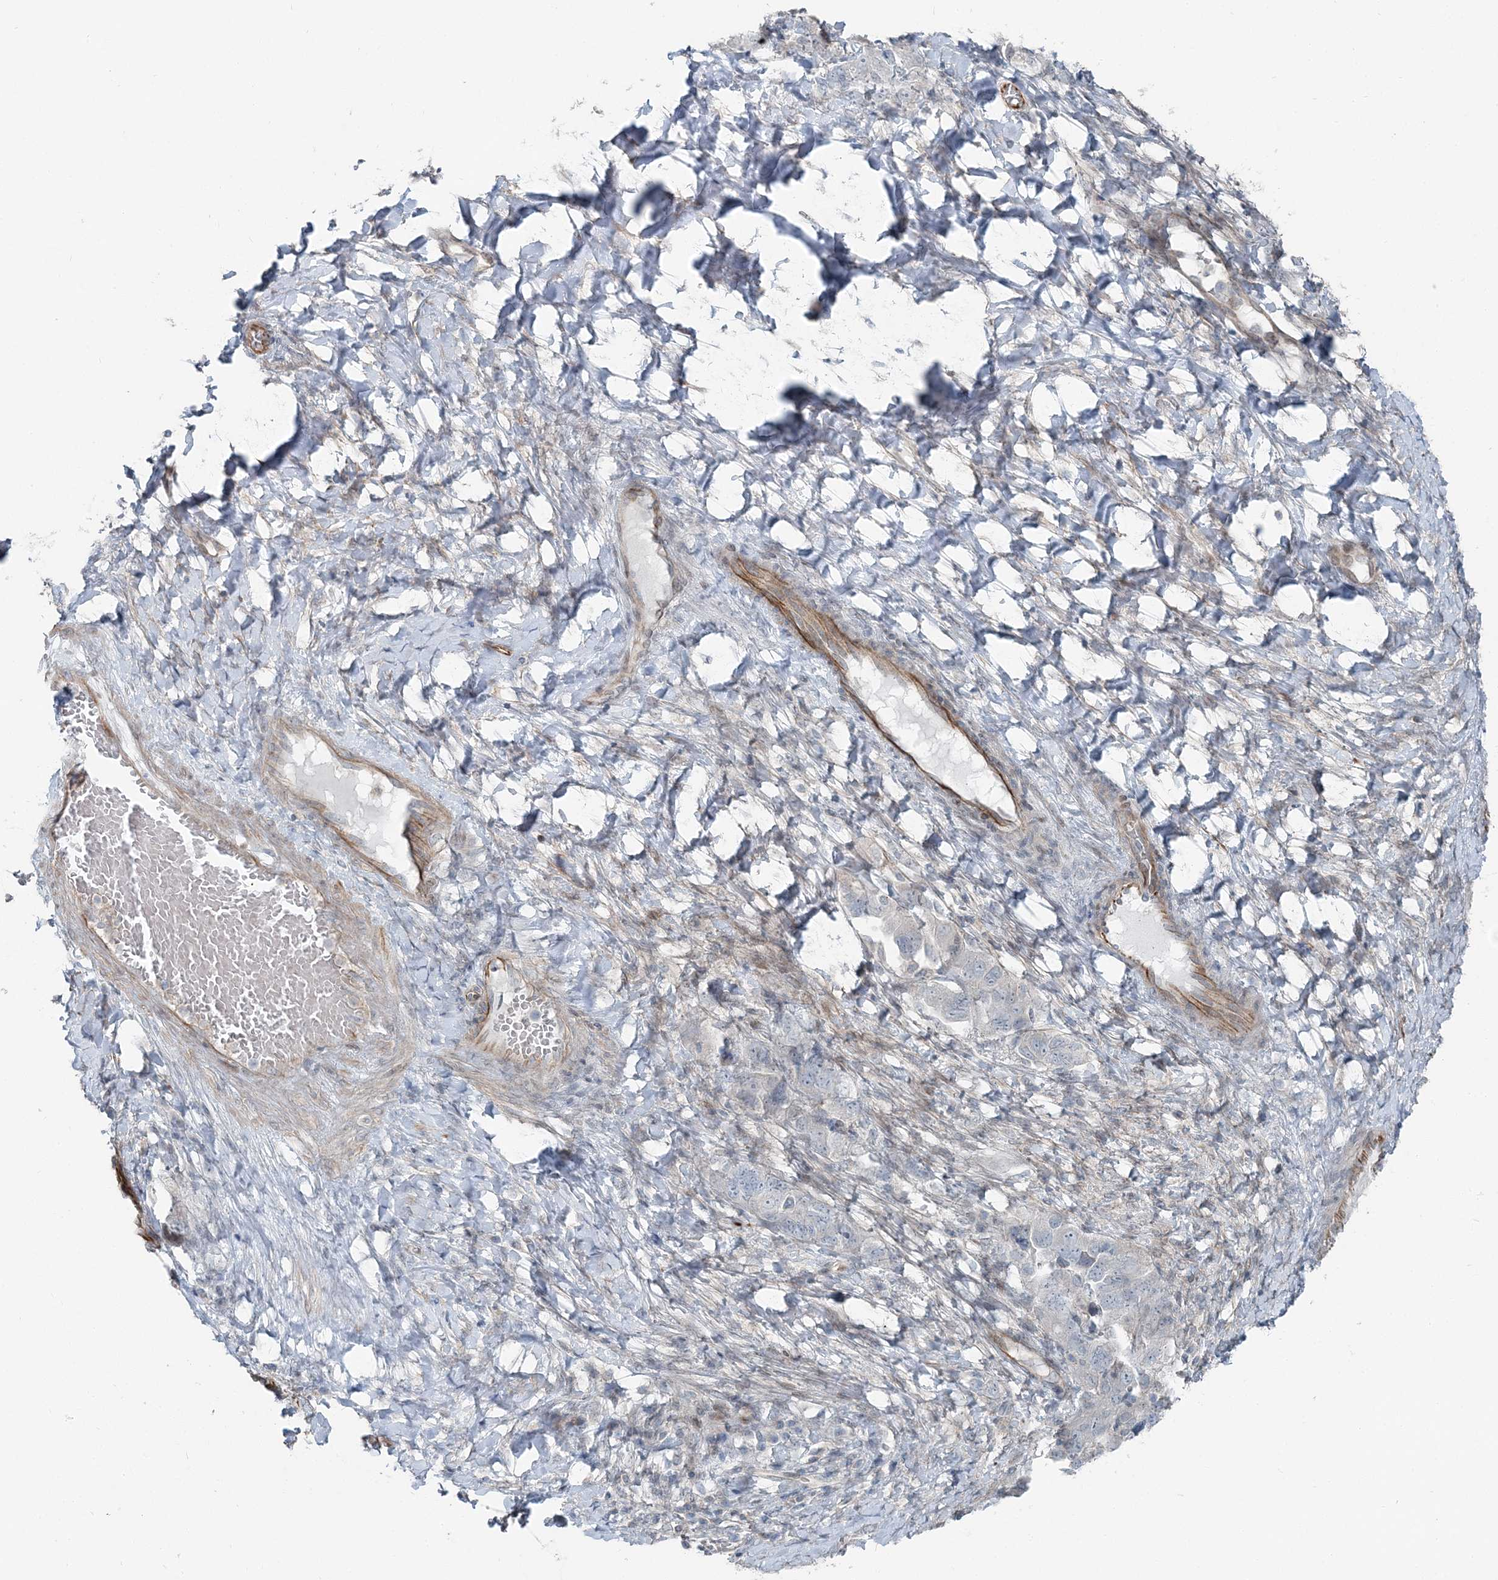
{"staining": {"intensity": "negative", "quantity": "none", "location": "none"}, "tissue": "ovarian cancer", "cell_type": "Tumor cells", "image_type": "cancer", "snomed": [{"axis": "morphology", "description": "Carcinoma, NOS"}, {"axis": "morphology", "description": "Cystadenocarcinoma, serous, NOS"}, {"axis": "topography", "description": "Ovary"}], "caption": "DAB immunohistochemical staining of human ovarian cancer demonstrates no significant expression in tumor cells.", "gene": "FBXL17", "patient": {"sex": "female", "age": 69}}